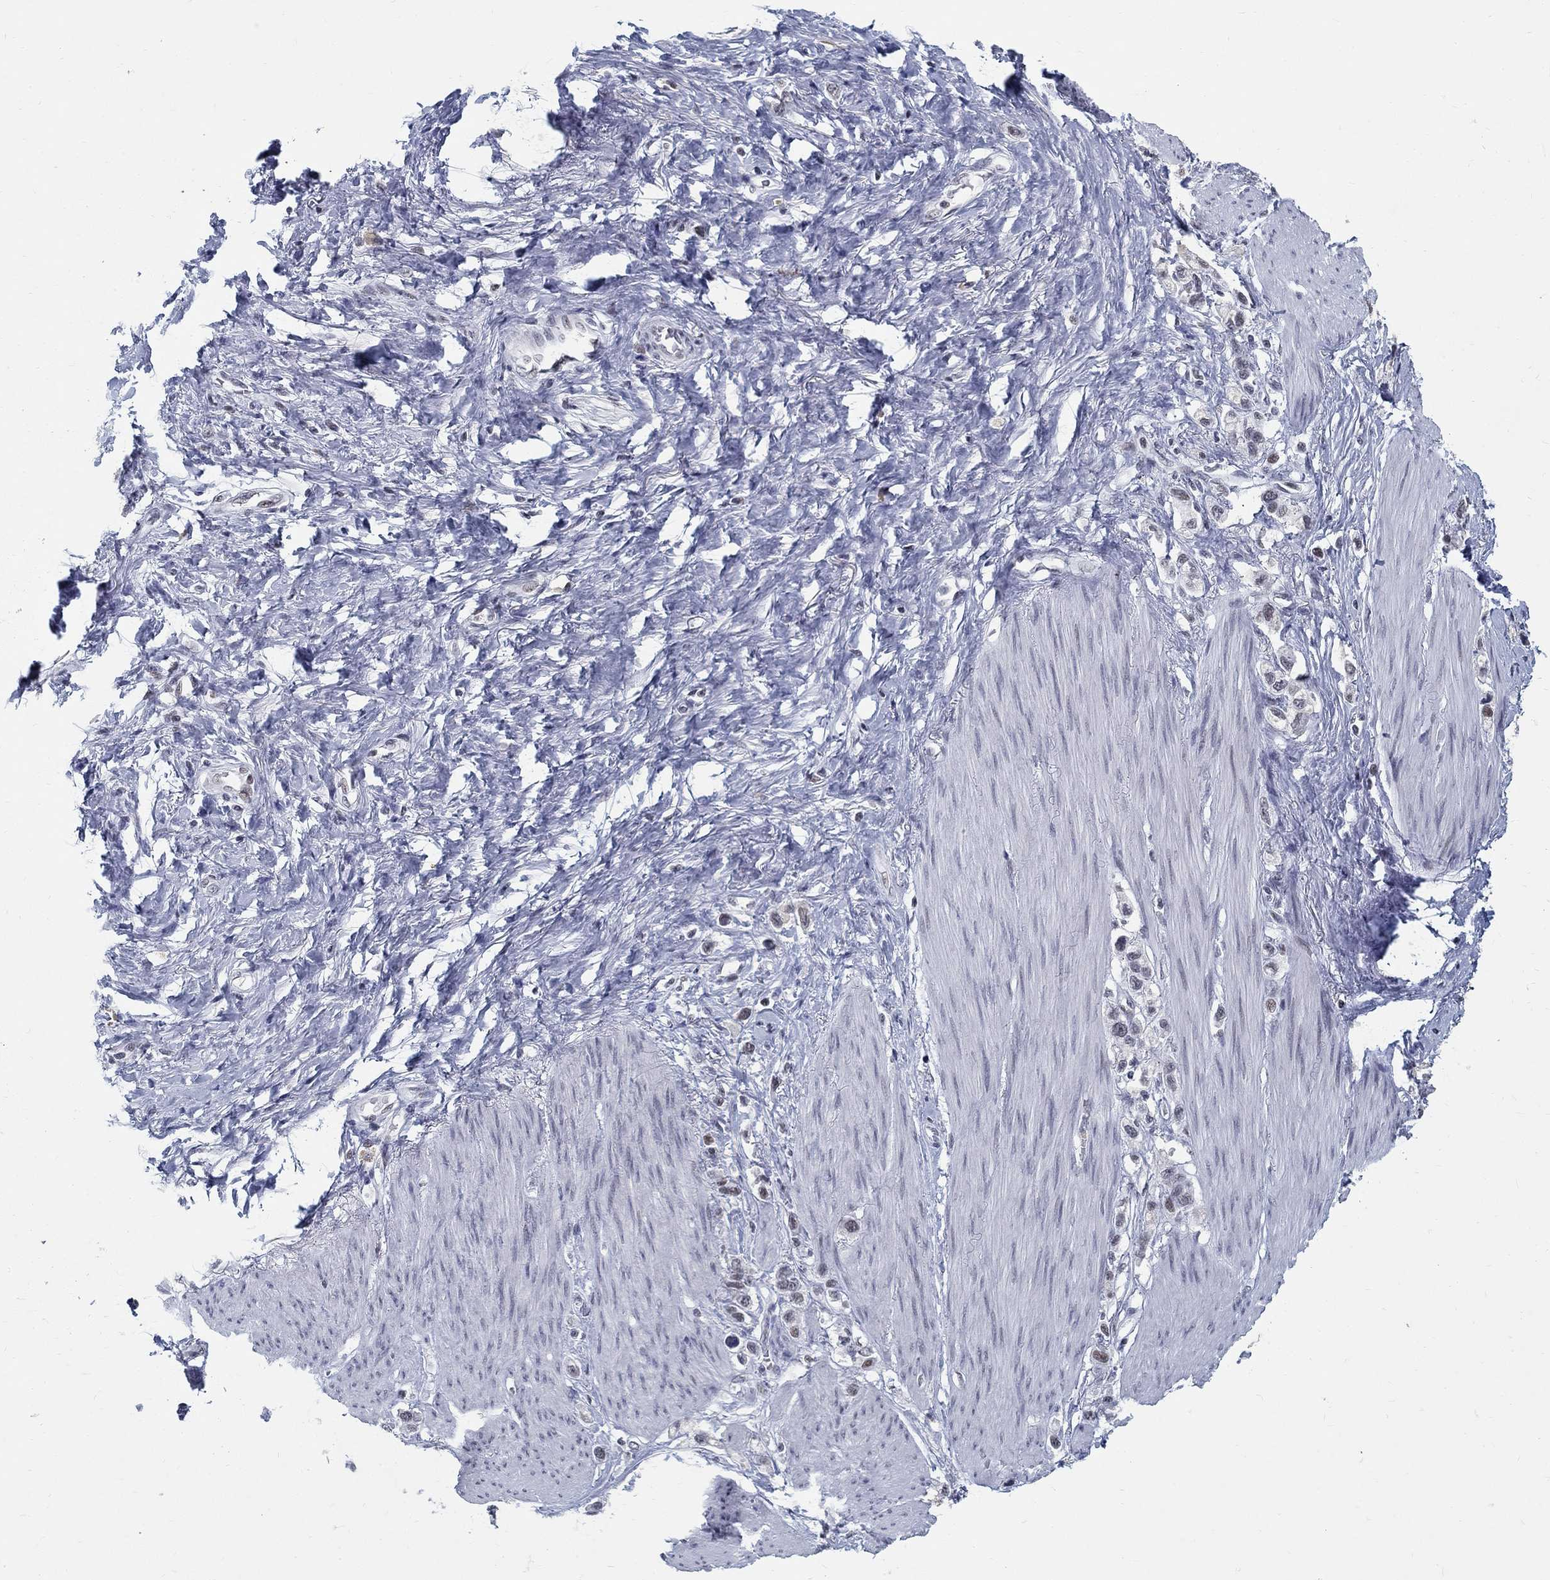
{"staining": {"intensity": "negative", "quantity": "none", "location": "none"}, "tissue": "stomach cancer", "cell_type": "Tumor cells", "image_type": "cancer", "snomed": [{"axis": "morphology", "description": "Normal tissue, NOS"}, {"axis": "morphology", "description": "Adenocarcinoma, NOS"}, {"axis": "morphology", "description": "Adenocarcinoma, High grade"}, {"axis": "topography", "description": "Stomach, upper"}, {"axis": "topography", "description": "Stomach"}], "caption": "This is a histopathology image of immunohistochemistry staining of stomach high-grade adenocarcinoma, which shows no expression in tumor cells.", "gene": "BHLHE22", "patient": {"sex": "female", "age": 65}}